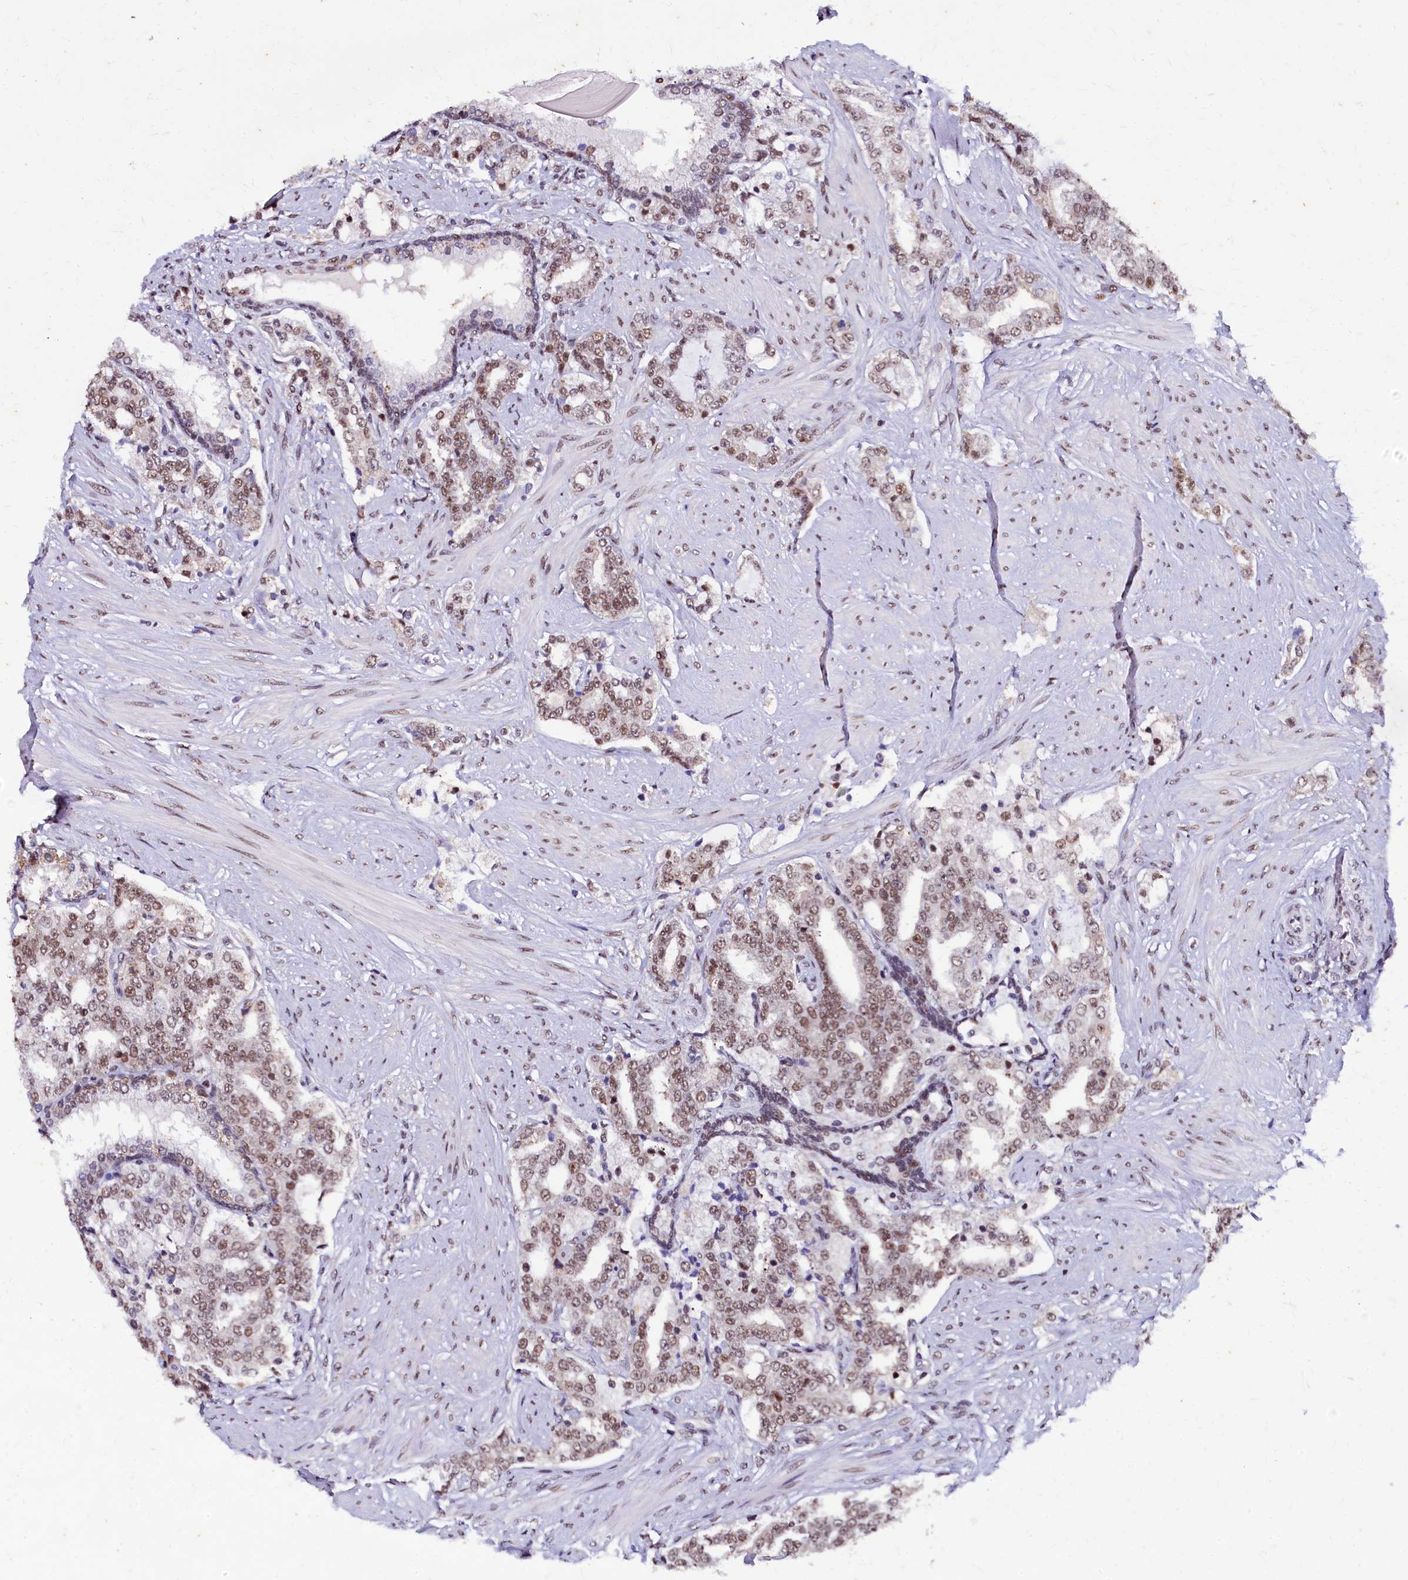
{"staining": {"intensity": "moderate", "quantity": ">75%", "location": "nuclear"}, "tissue": "prostate cancer", "cell_type": "Tumor cells", "image_type": "cancer", "snomed": [{"axis": "morphology", "description": "Adenocarcinoma, High grade"}, {"axis": "topography", "description": "Prostate"}], "caption": "Tumor cells reveal medium levels of moderate nuclear staining in approximately >75% of cells in prostate adenocarcinoma (high-grade).", "gene": "CPSF7", "patient": {"sex": "male", "age": 64}}